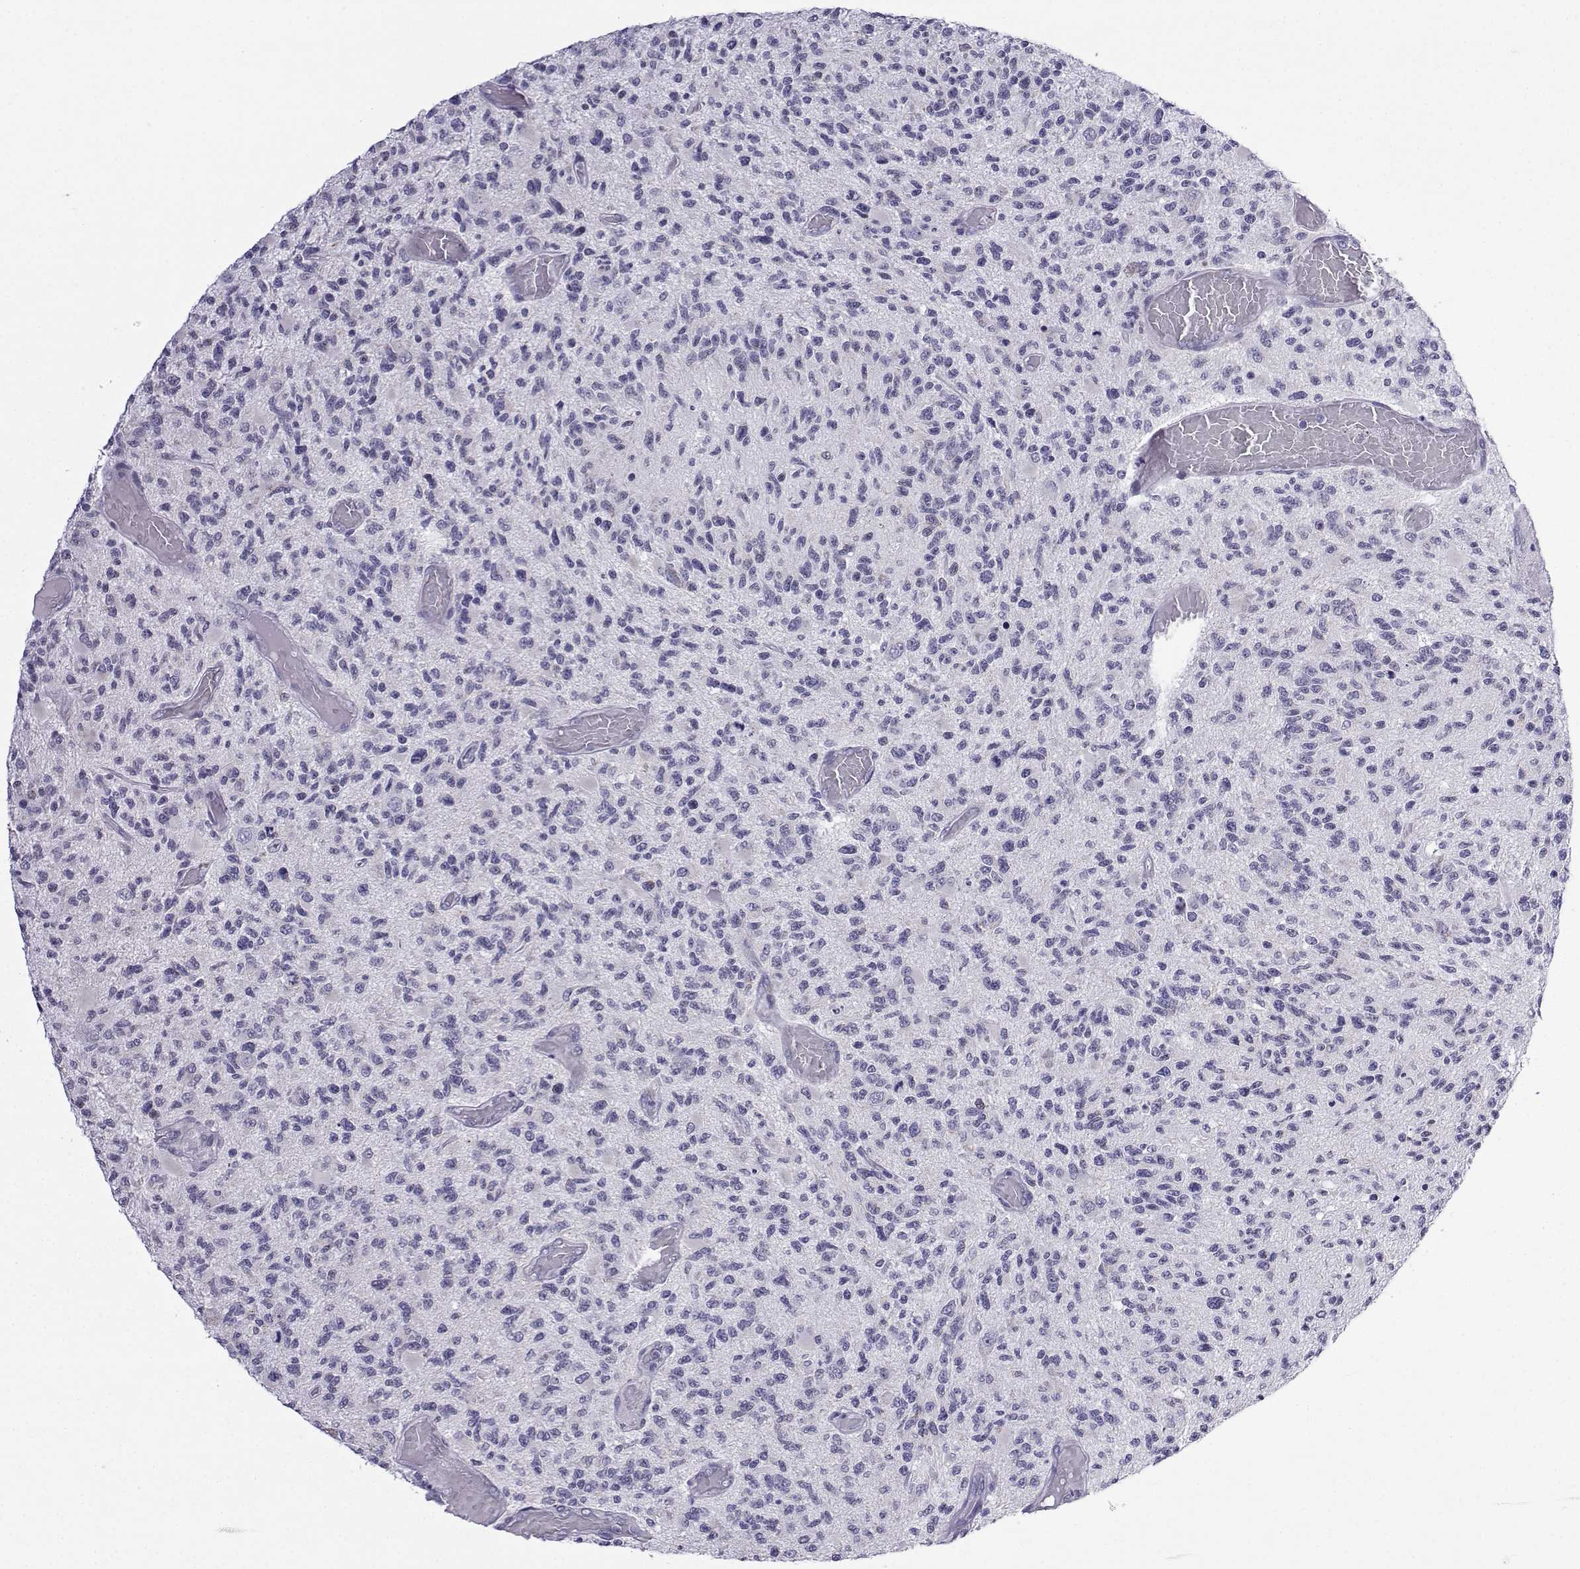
{"staining": {"intensity": "negative", "quantity": "none", "location": "none"}, "tissue": "glioma", "cell_type": "Tumor cells", "image_type": "cancer", "snomed": [{"axis": "morphology", "description": "Glioma, malignant, High grade"}, {"axis": "topography", "description": "Brain"}], "caption": "Image shows no significant protein positivity in tumor cells of glioma. Brightfield microscopy of immunohistochemistry stained with DAB (3,3'-diaminobenzidine) (brown) and hematoxylin (blue), captured at high magnification.", "gene": "ACRBP", "patient": {"sex": "female", "age": 63}}